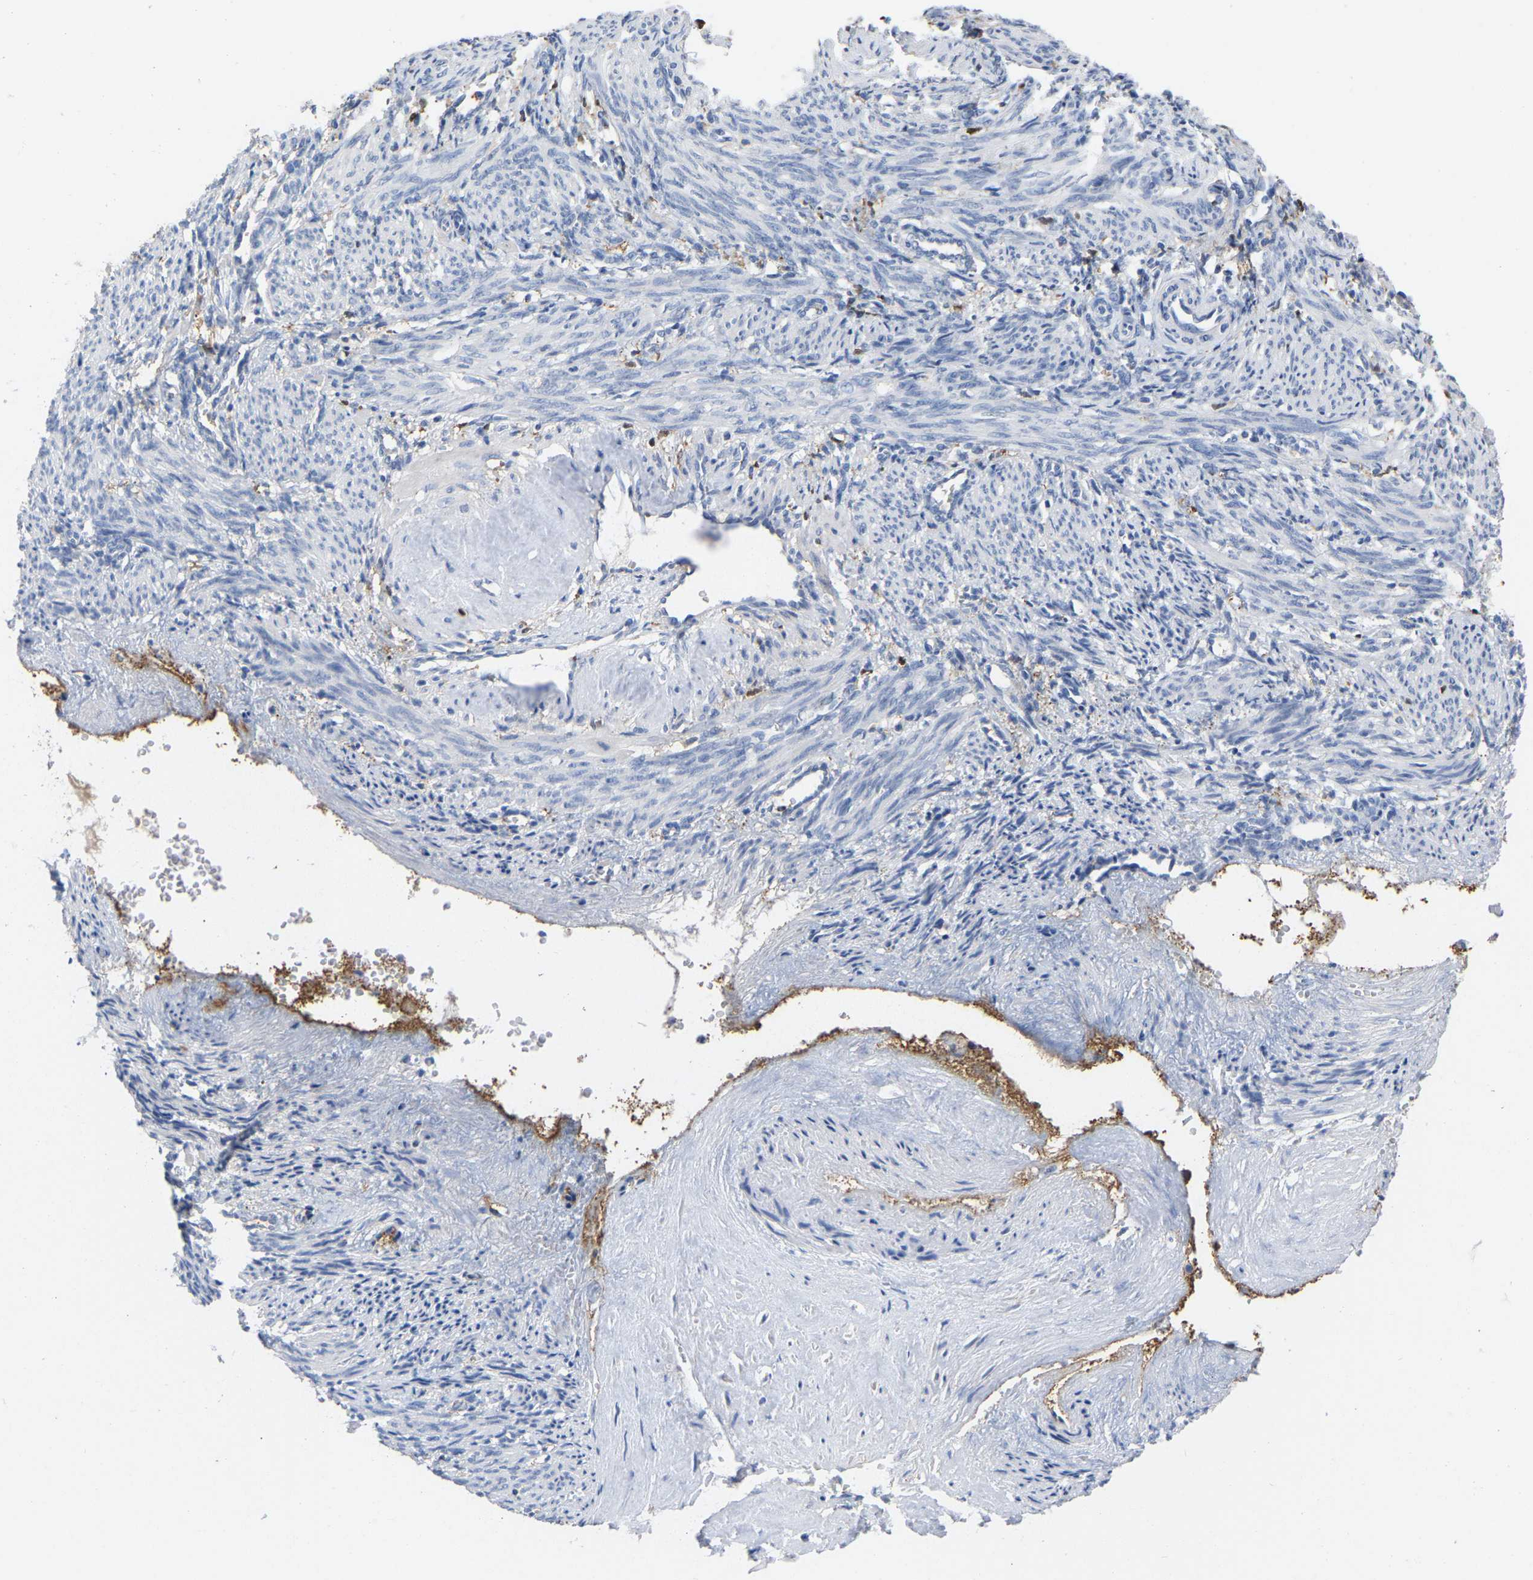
{"staining": {"intensity": "negative", "quantity": "none", "location": "none"}, "tissue": "smooth muscle", "cell_type": "Smooth muscle cells", "image_type": "normal", "snomed": [{"axis": "morphology", "description": "Normal tissue, NOS"}, {"axis": "topography", "description": "Endometrium"}], "caption": "High power microscopy image of an IHC histopathology image of unremarkable smooth muscle, revealing no significant expression in smooth muscle cells. The staining was performed using DAB to visualize the protein expression in brown, while the nuclei were stained in blue with hematoxylin (Magnification: 20x).", "gene": "ULBP2", "patient": {"sex": "female", "age": 33}}